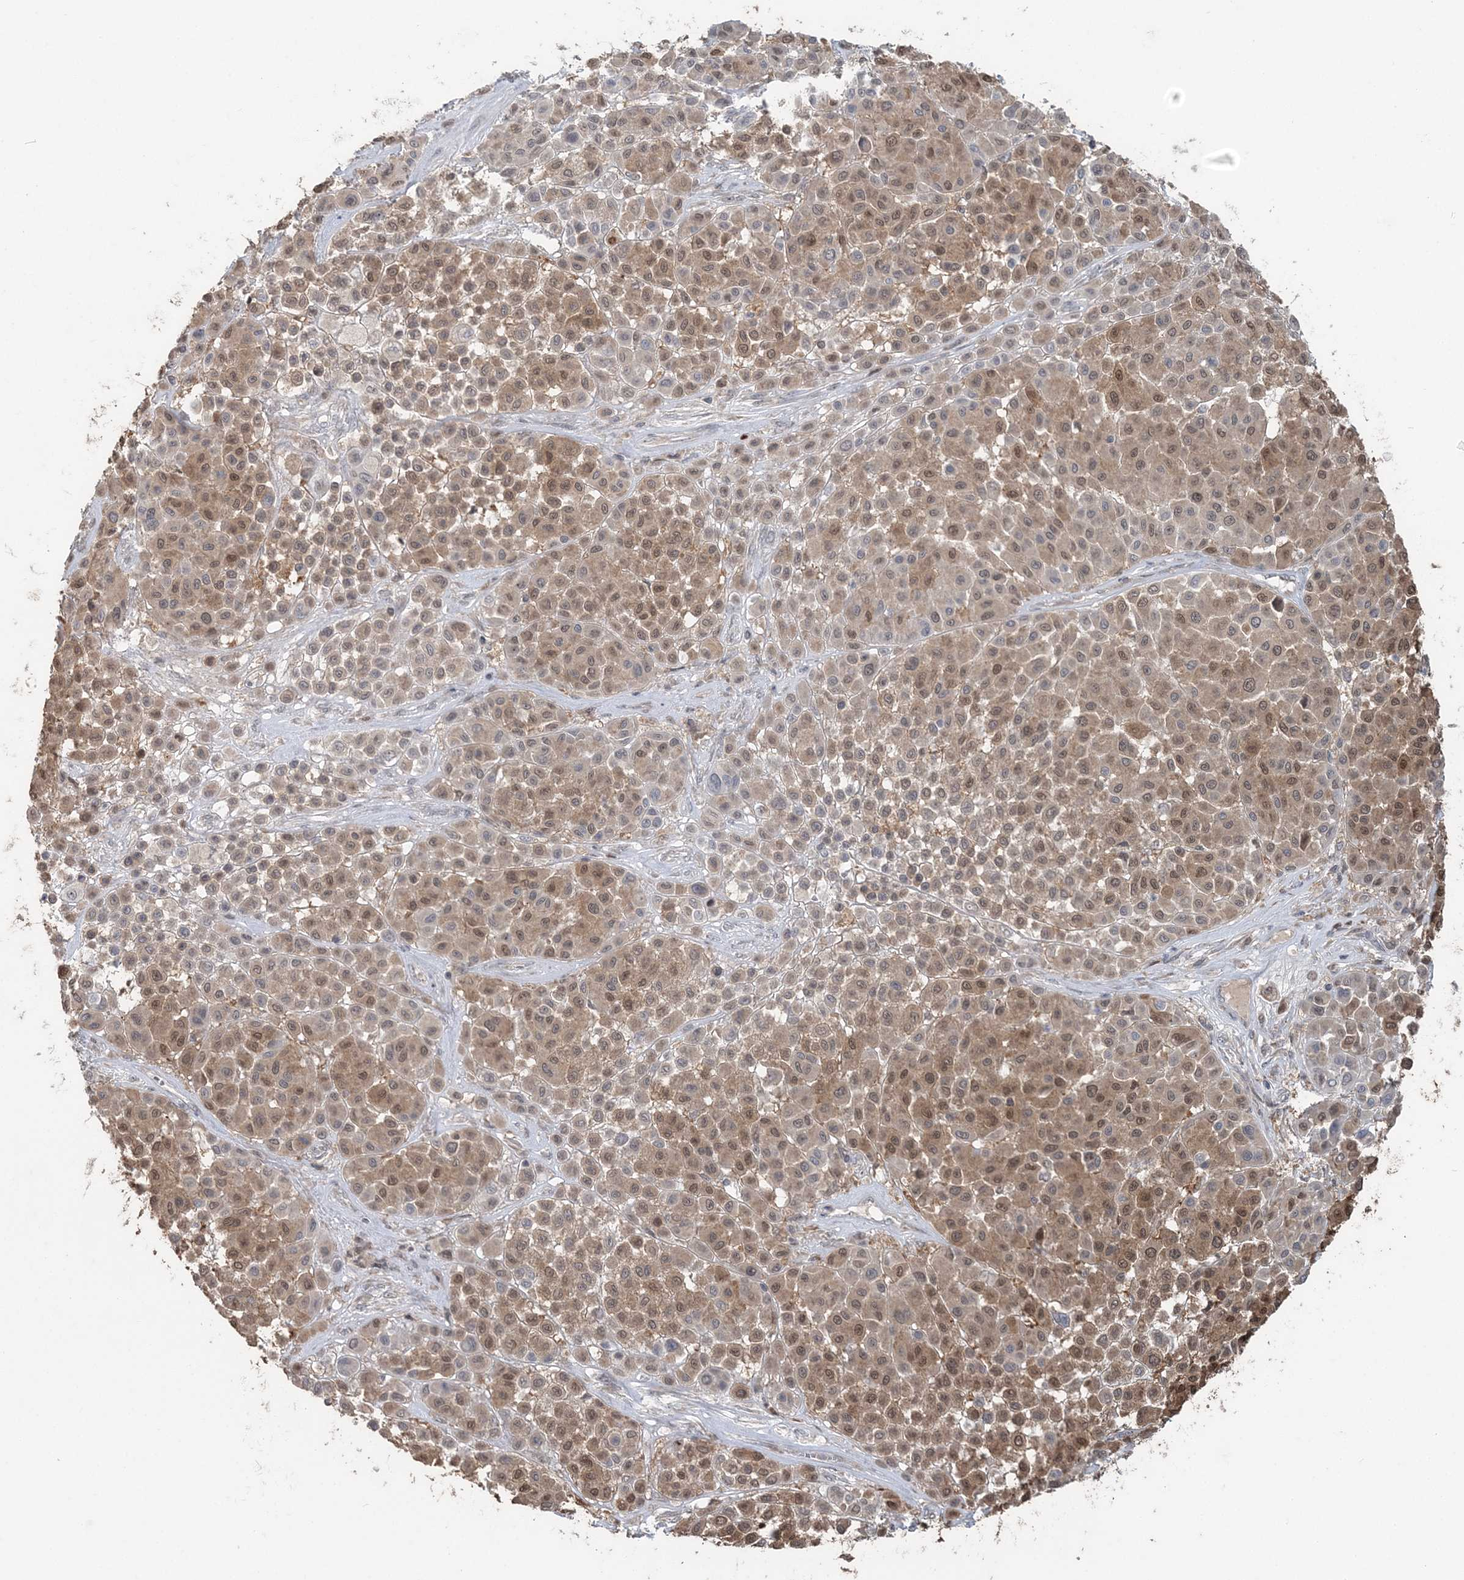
{"staining": {"intensity": "moderate", "quantity": "25%-75%", "location": "cytoplasmic/membranous,nuclear"}, "tissue": "melanoma", "cell_type": "Tumor cells", "image_type": "cancer", "snomed": [{"axis": "morphology", "description": "Malignant melanoma, Metastatic site"}, {"axis": "topography", "description": "Soft tissue"}], "caption": "Brown immunohistochemical staining in human malignant melanoma (metastatic site) shows moderate cytoplasmic/membranous and nuclear staining in approximately 25%-75% of tumor cells.", "gene": "SLU7", "patient": {"sex": "male", "age": 41}}